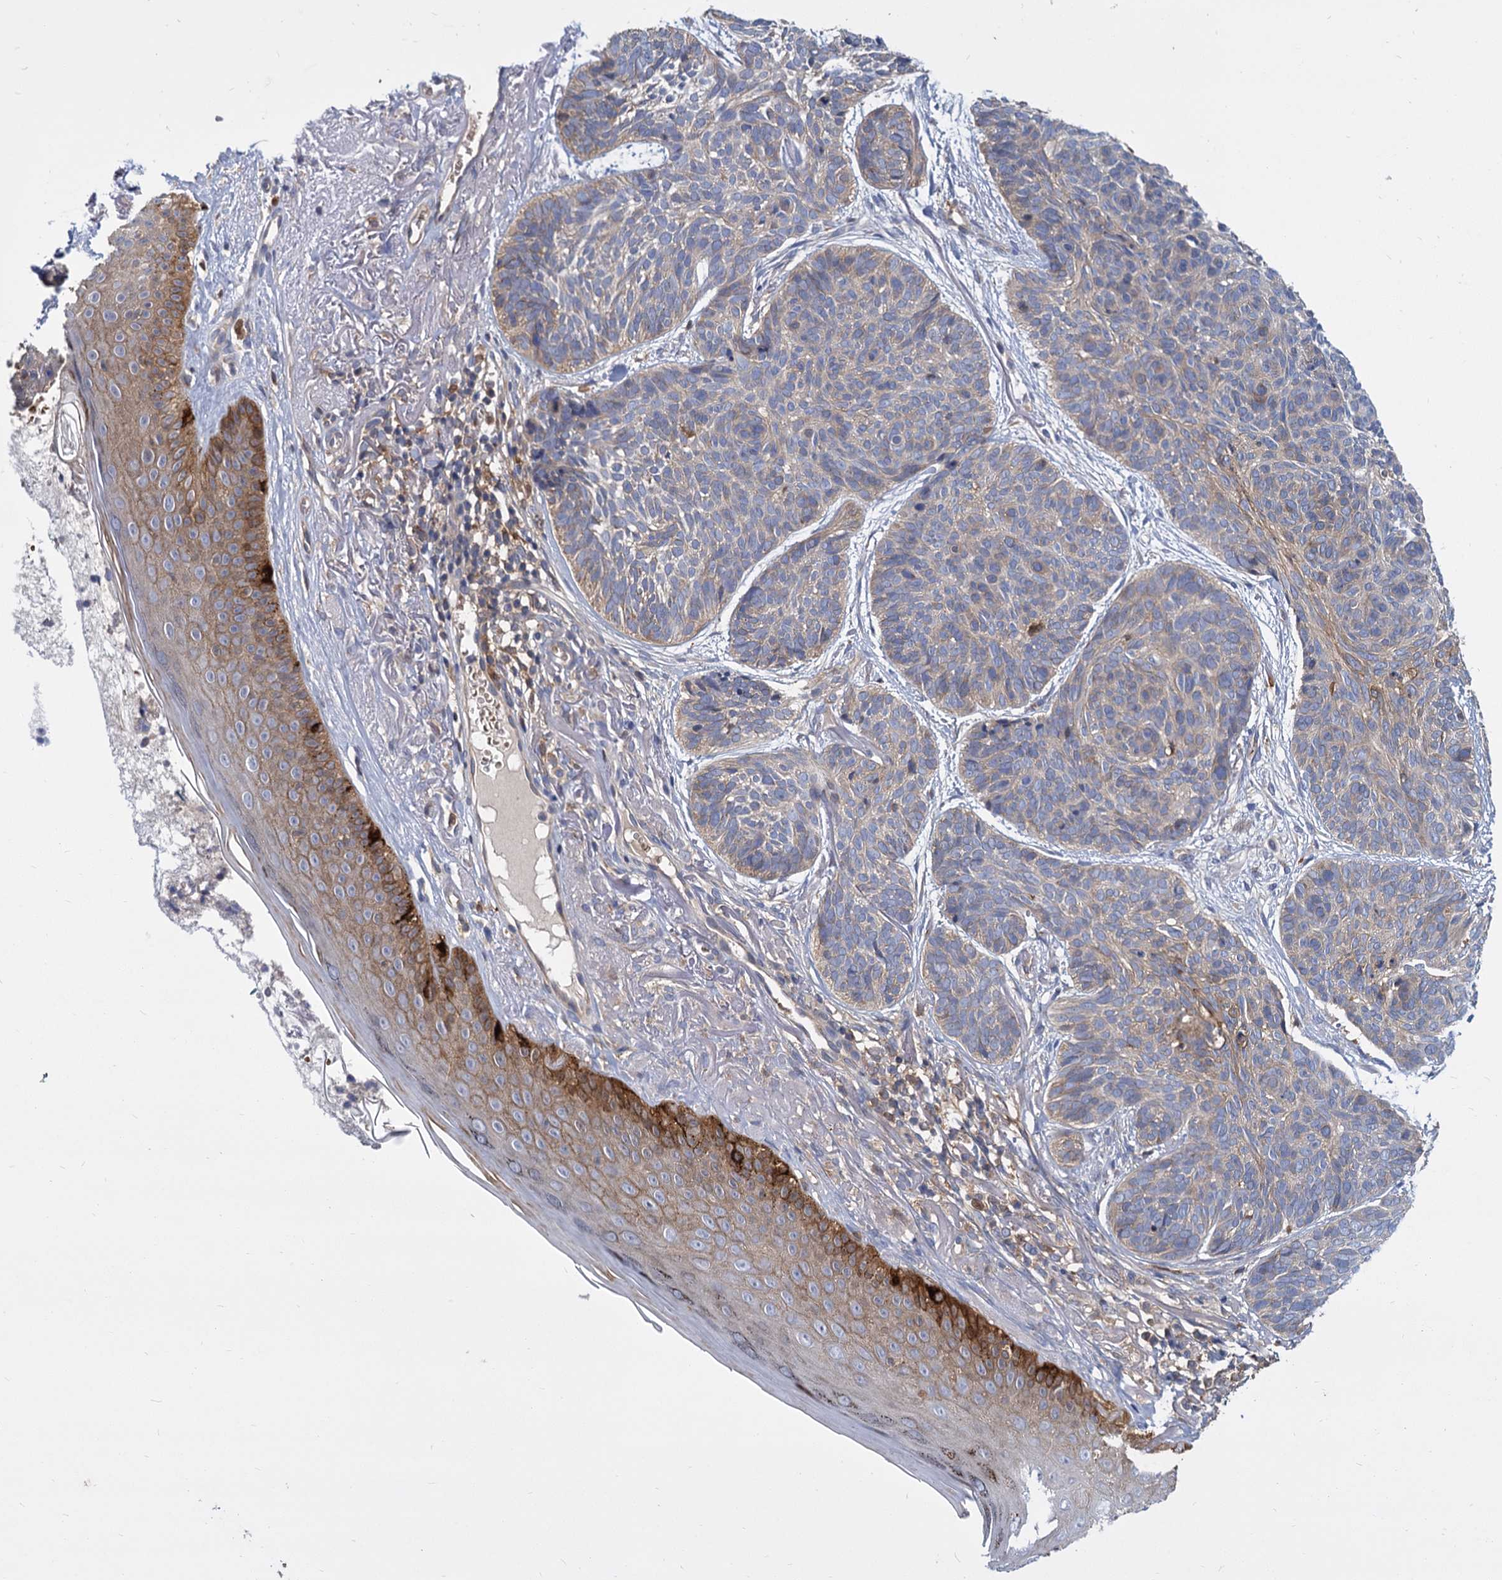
{"staining": {"intensity": "weak", "quantity": "<25%", "location": "cytoplasmic/membranous"}, "tissue": "skin cancer", "cell_type": "Tumor cells", "image_type": "cancer", "snomed": [{"axis": "morphology", "description": "Normal tissue, NOS"}, {"axis": "morphology", "description": "Basal cell carcinoma"}, {"axis": "topography", "description": "Skin"}], "caption": "High magnification brightfield microscopy of skin cancer (basal cell carcinoma) stained with DAB (3,3'-diaminobenzidine) (brown) and counterstained with hematoxylin (blue): tumor cells show no significant expression. (DAB (3,3'-diaminobenzidine) immunohistochemistry (IHC), high magnification).", "gene": "GCLC", "patient": {"sex": "male", "age": 66}}